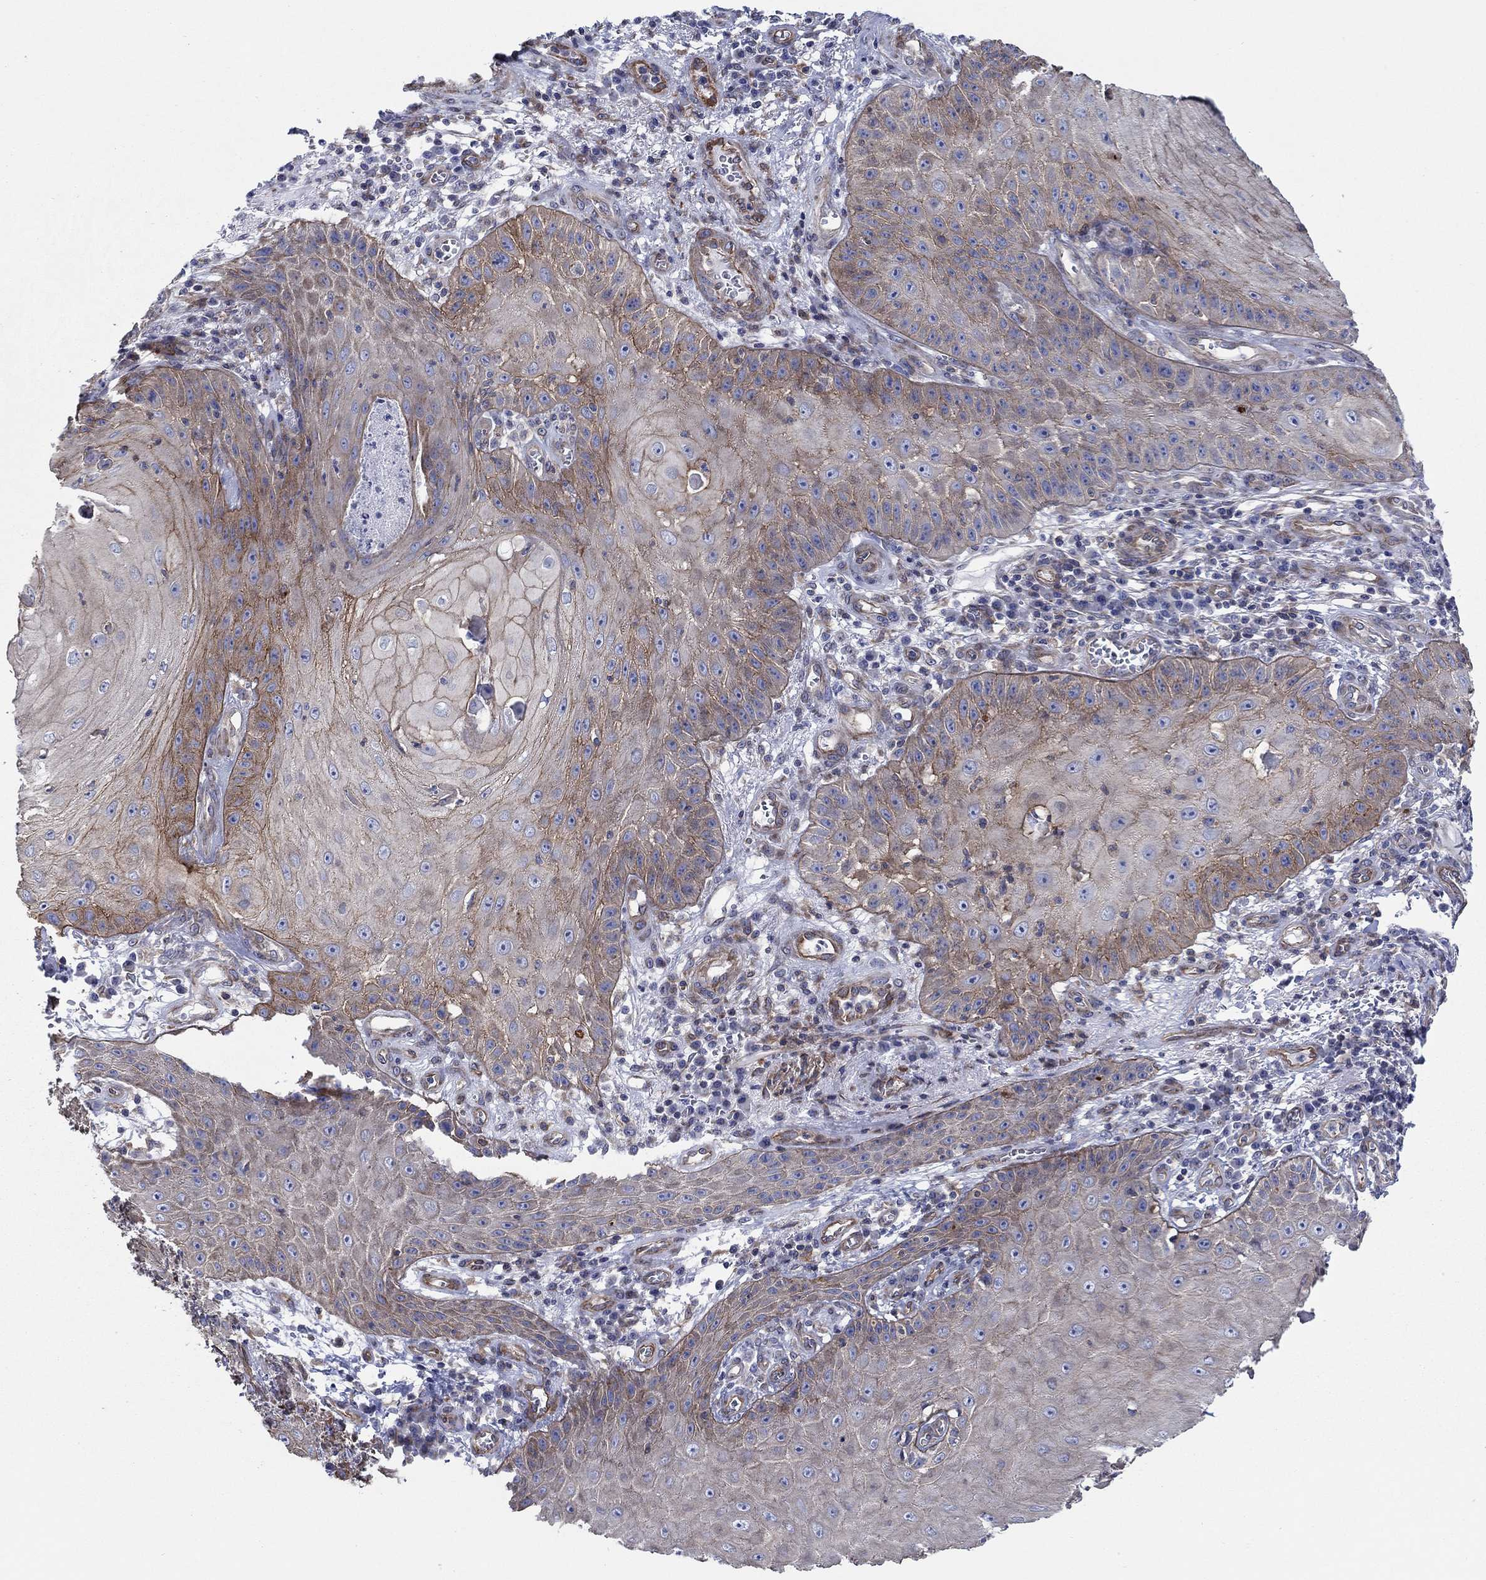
{"staining": {"intensity": "moderate", "quantity": "25%-75%", "location": "cytoplasmic/membranous"}, "tissue": "skin cancer", "cell_type": "Tumor cells", "image_type": "cancer", "snomed": [{"axis": "morphology", "description": "Squamous cell carcinoma, NOS"}, {"axis": "topography", "description": "Skin"}], "caption": "Tumor cells demonstrate medium levels of moderate cytoplasmic/membranous positivity in about 25%-75% of cells in skin squamous cell carcinoma.", "gene": "FMN1", "patient": {"sex": "male", "age": 70}}